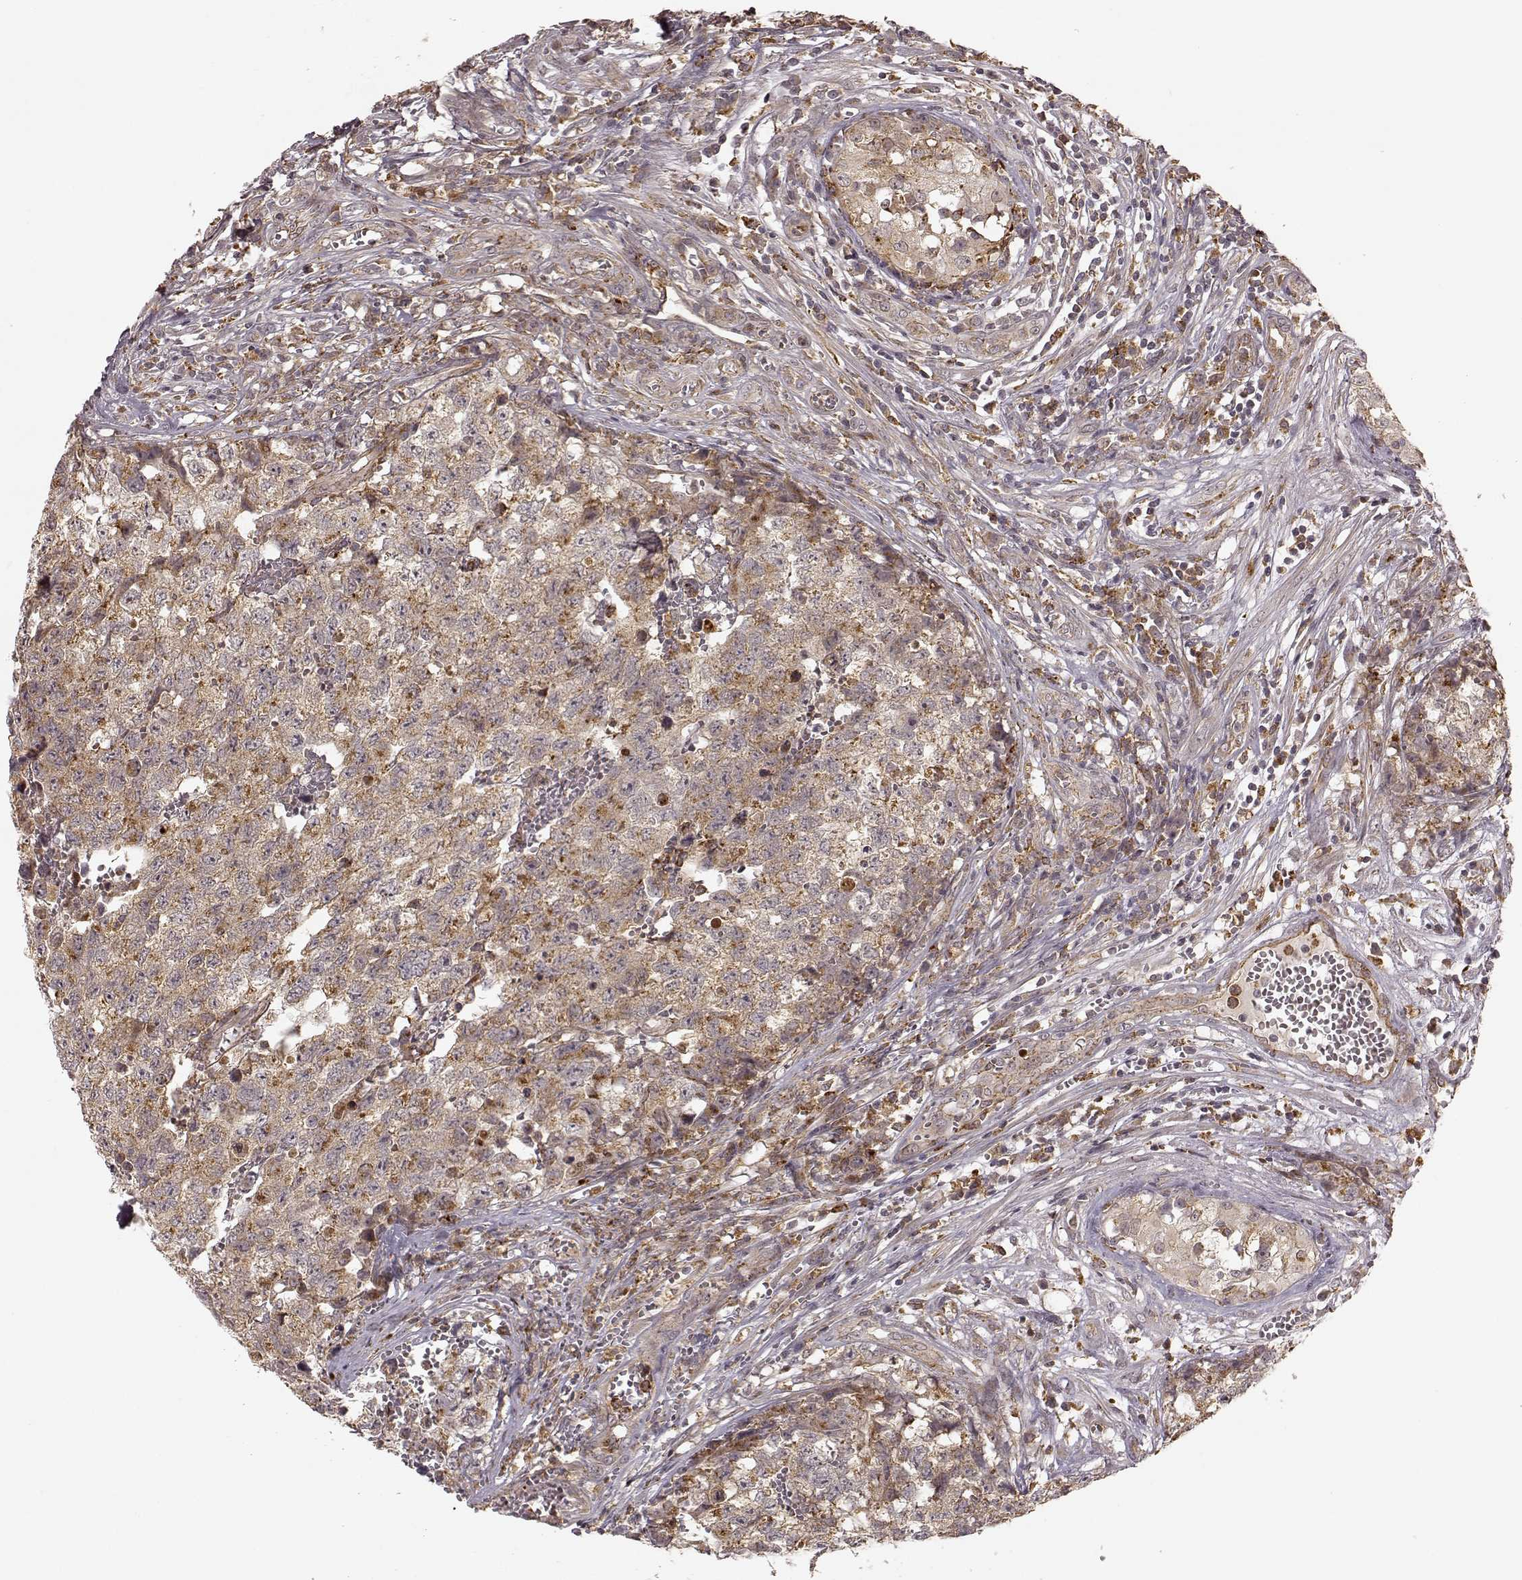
{"staining": {"intensity": "moderate", "quantity": ">75%", "location": "cytoplasmic/membranous"}, "tissue": "testis cancer", "cell_type": "Tumor cells", "image_type": "cancer", "snomed": [{"axis": "morphology", "description": "Seminoma, NOS"}, {"axis": "morphology", "description": "Carcinoma, Embryonal, NOS"}, {"axis": "topography", "description": "Testis"}], "caption": "DAB (3,3'-diaminobenzidine) immunohistochemical staining of embryonal carcinoma (testis) shows moderate cytoplasmic/membranous protein staining in about >75% of tumor cells.", "gene": "SLC12A9", "patient": {"sex": "male", "age": 22}}